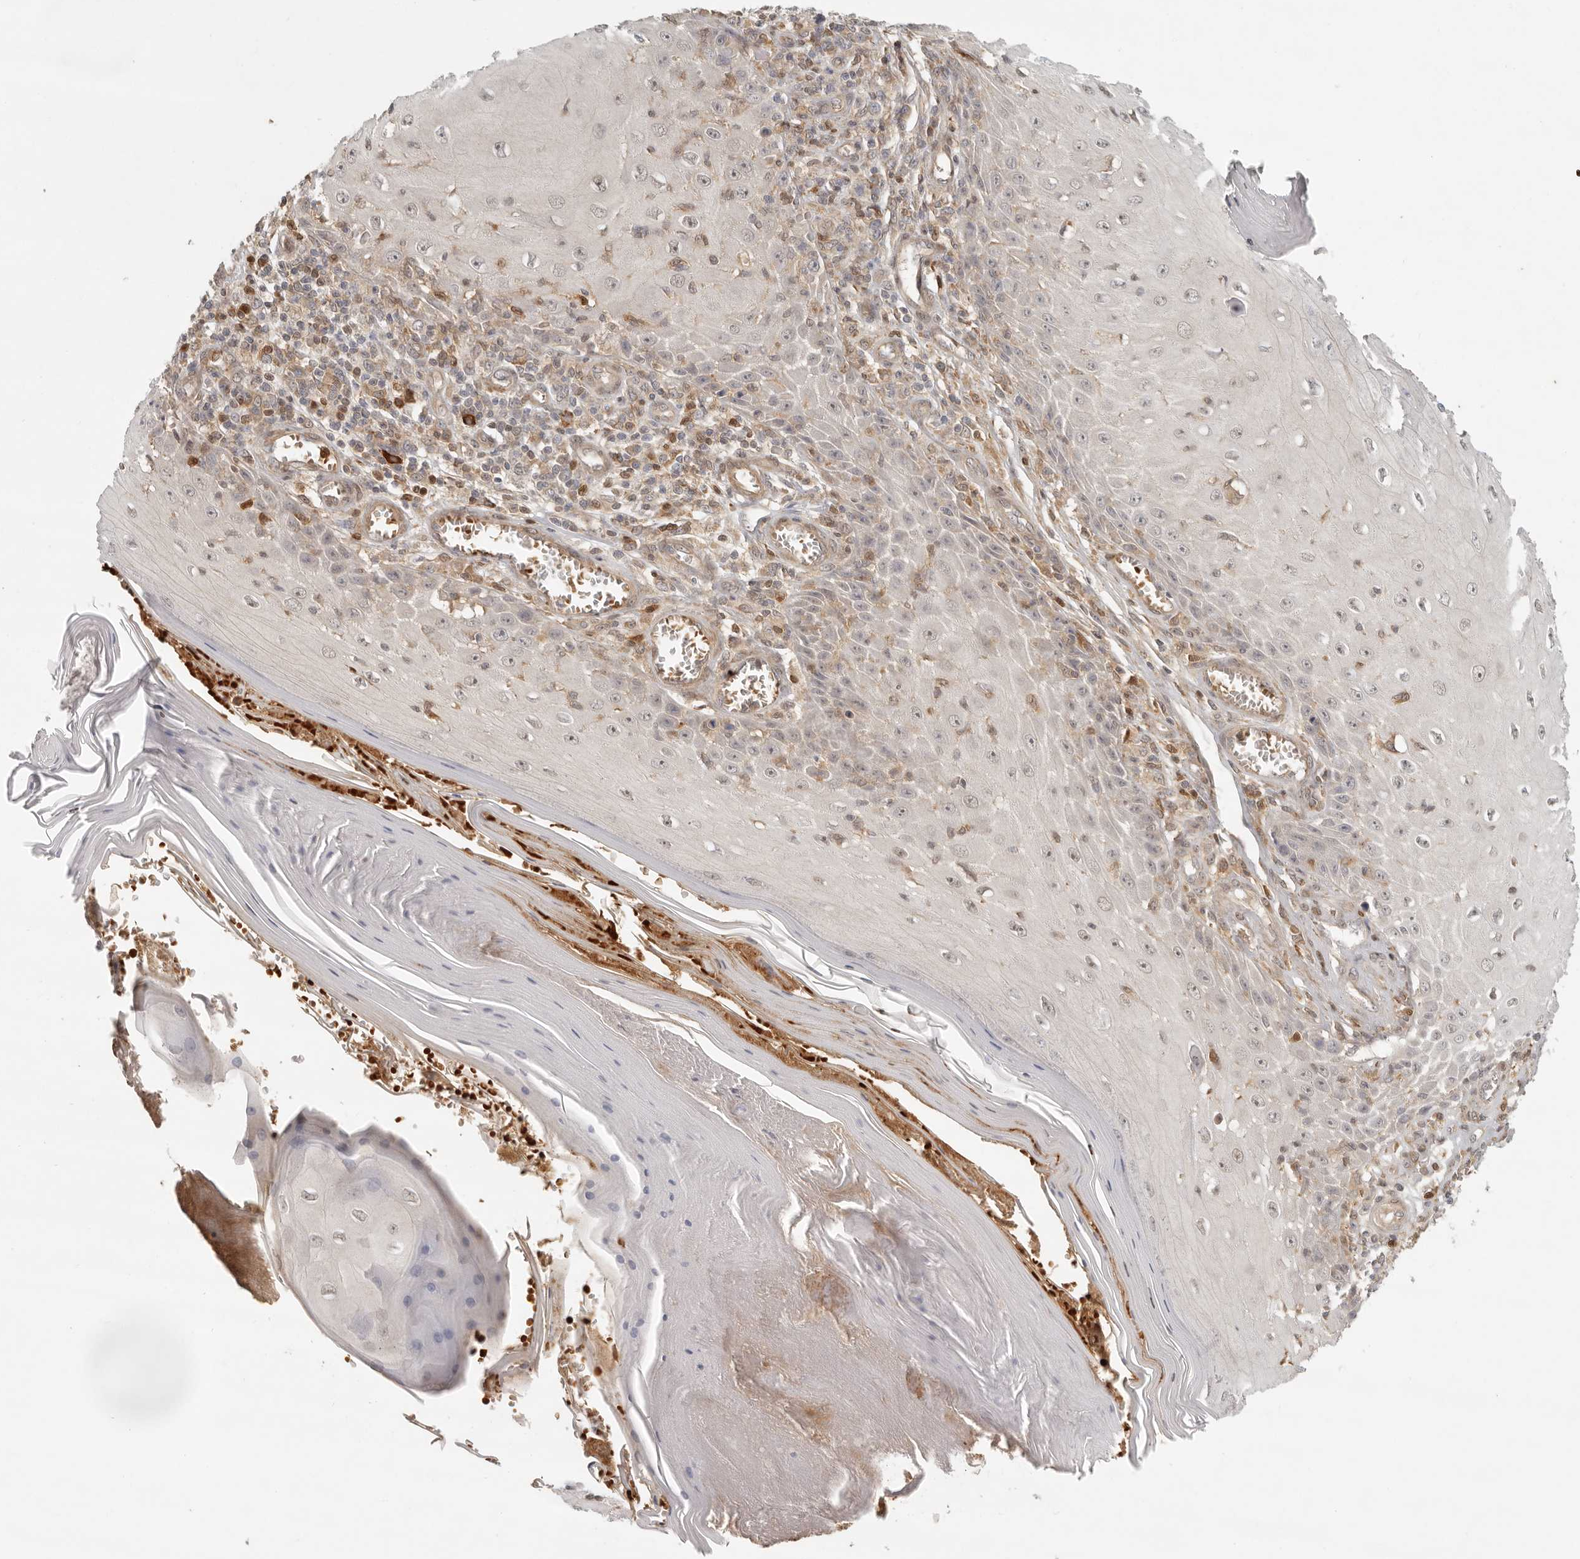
{"staining": {"intensity": "weak", "quantity": "25%-75%", "location": "nuclear"}, "tissue": "skin cancer", "cell_type": "Tumor cells", "image_type": "cancer", "snomed": [{"axis": "morphology", "description": "Squamous cell carcinoma, NOS"}, {"axis": "topography", "description": "Skin"}], "caption": "Immunohistochemical staining of skin cancer demonstrates low levels of weak nuclear positivity in about 25%-75% of tumor cells.", "gene": "AHDC1", "patient": {"sex": "female", "age": 73}}